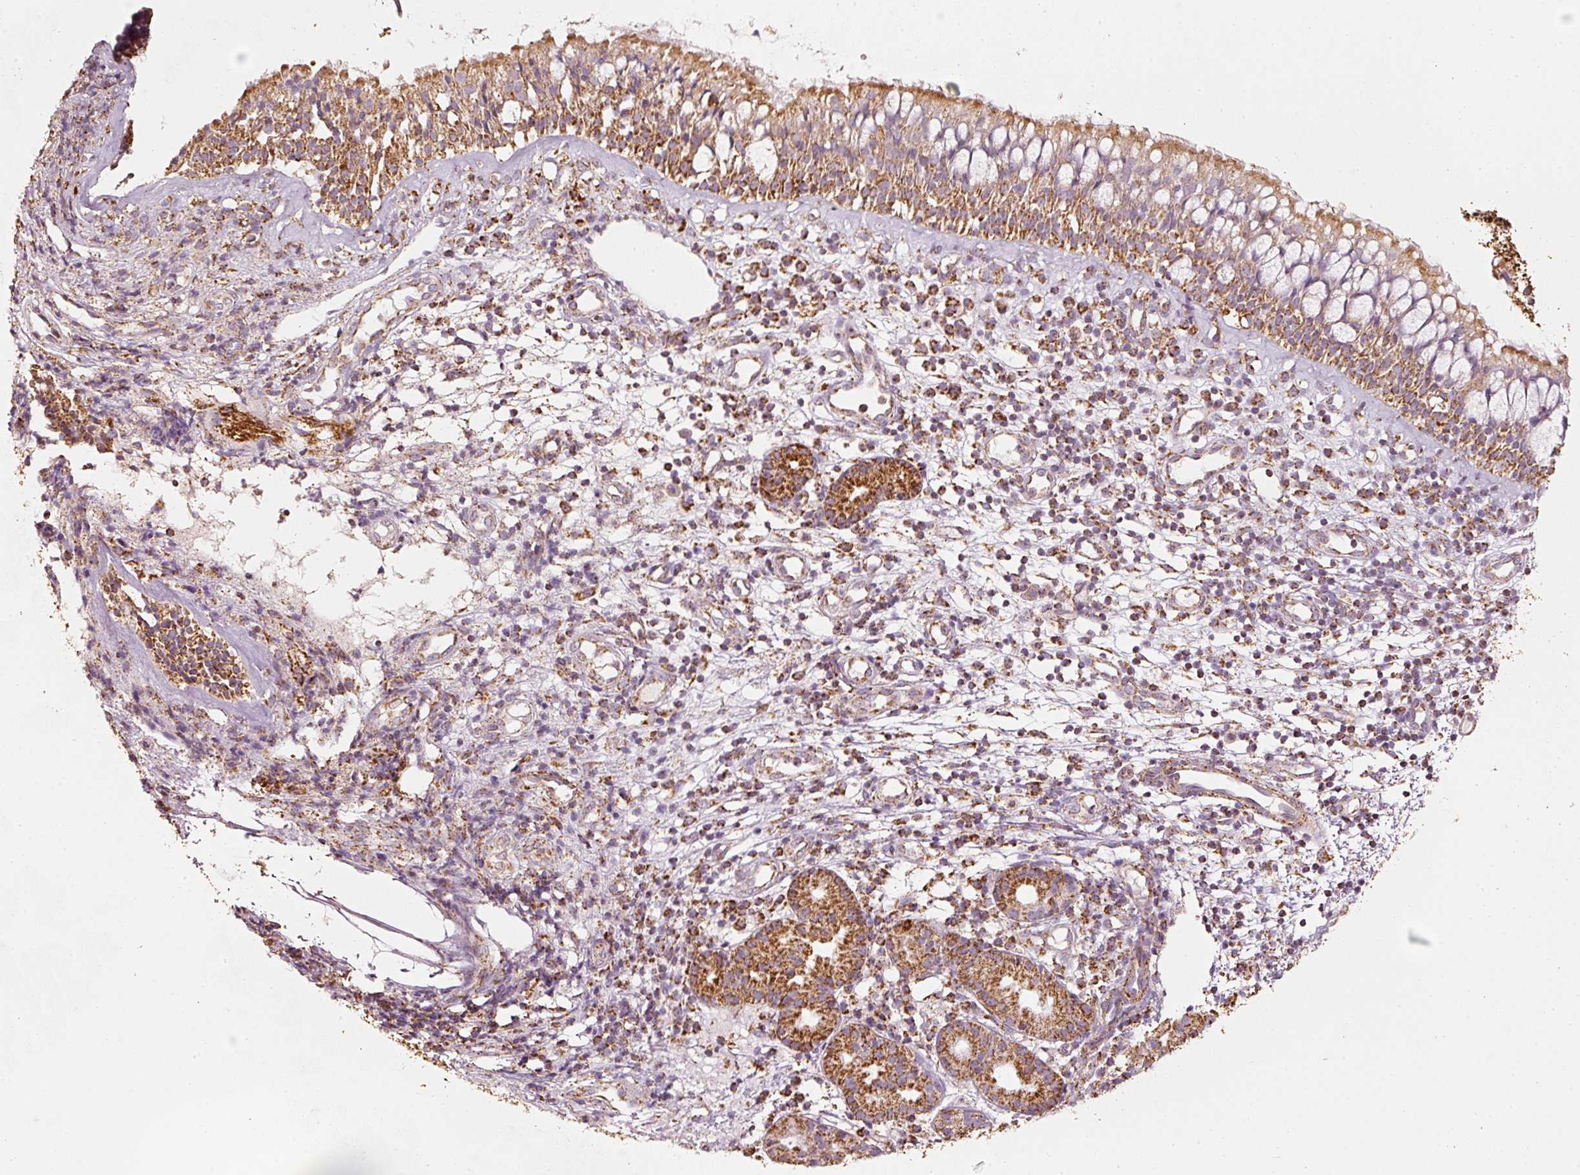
{"staining": {"intensity": "moderate", "quantity": ">75%", "location": "cytoplasmic/membranous"}, "tissue": "nasopharynx", "cell_type": "Respiratory epithelial cells", "image_type": "normal", "snomed": [{"axis": "morphology", "description": "Normal tissue, NOS"}, {"axis": "topography", "description": "Nasopharynx"}], "caption": "The histopathology image shows staining of normal nasopharynx, revealing moderate cytoplasmic/membranous protein expression (brown color) within respiratory epithelial cells.", "gene": "UQCRC1", "patient": {"sex": "female", "age": 62}}